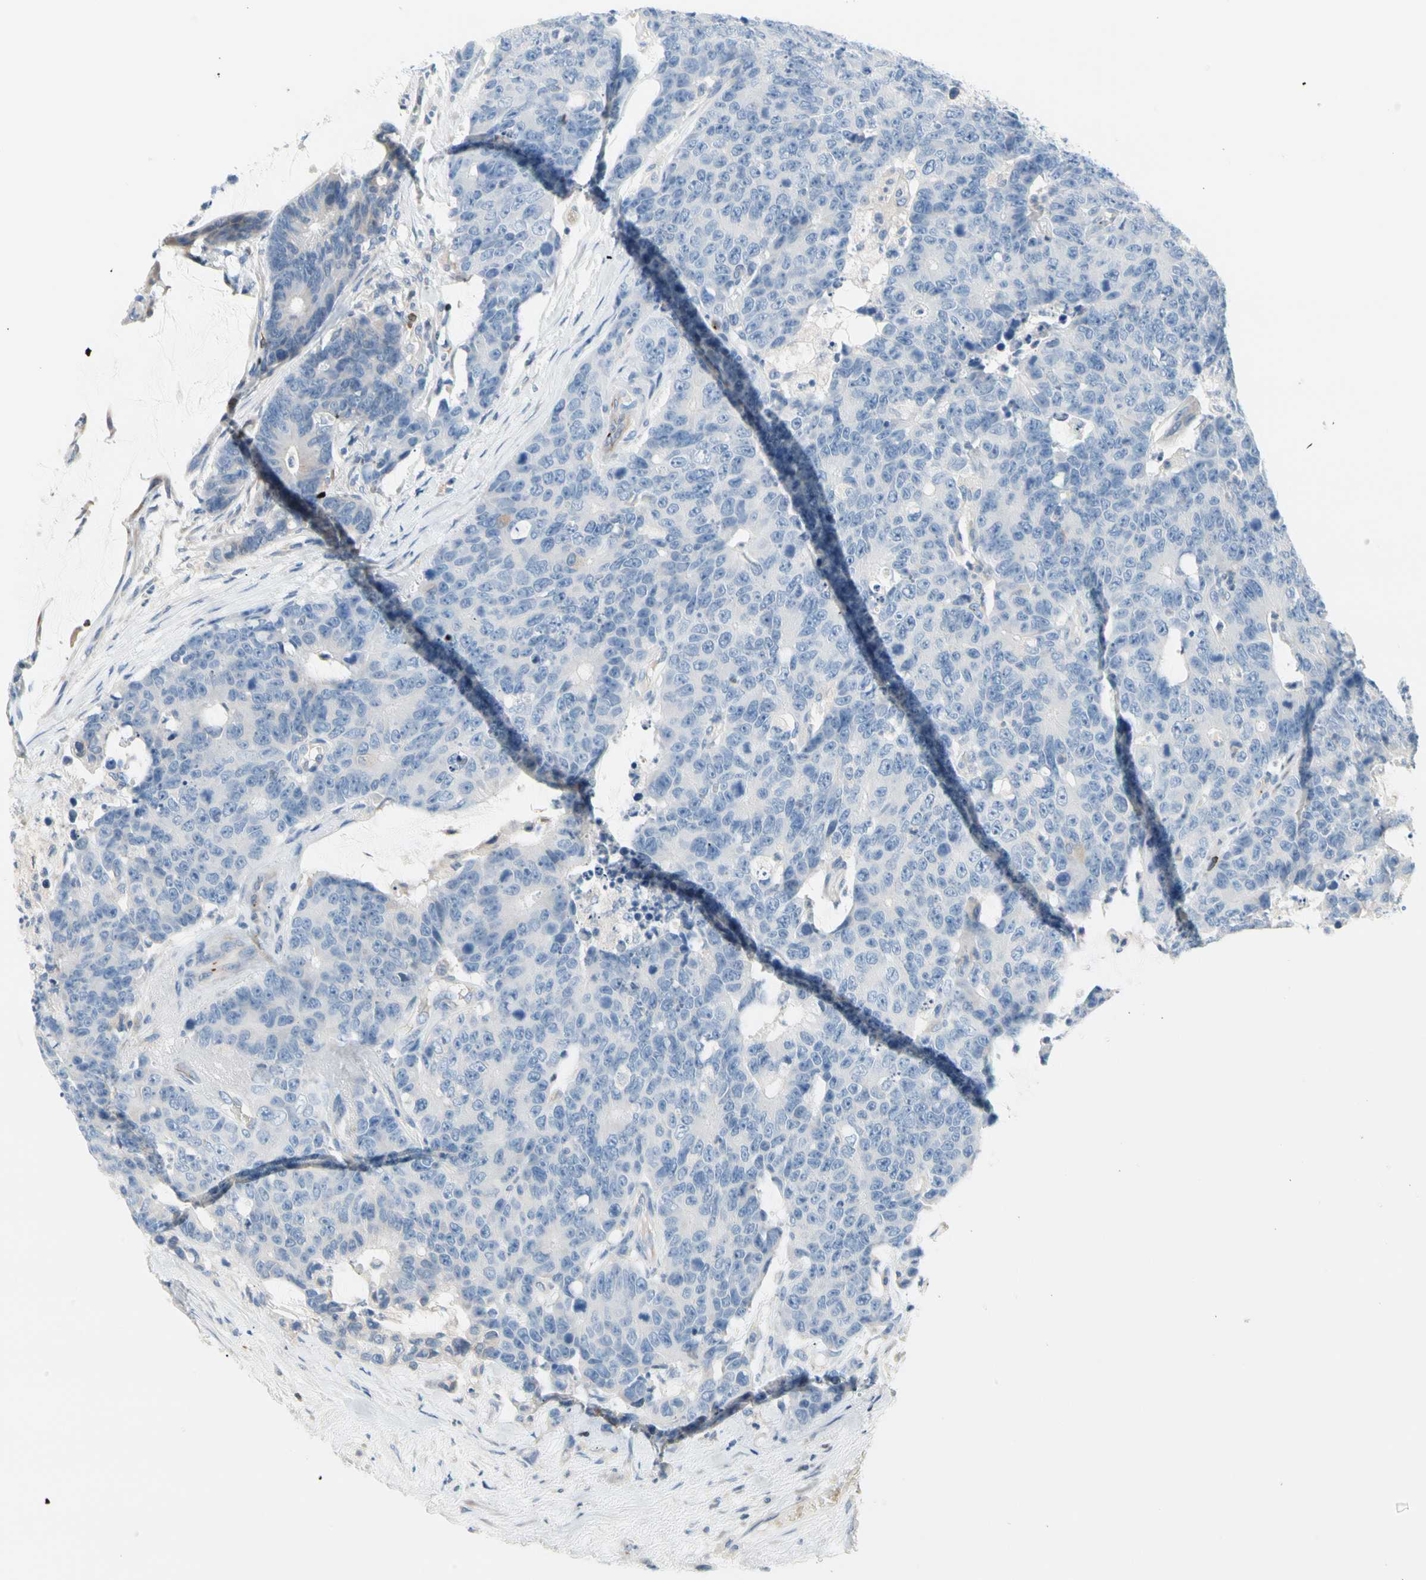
{"staining": {"intensity": "negative", "quantity": "none", "location": "none"}, "tissue": "colorectal cancer", "cell_type": "Tumor cells", "image_type": "cancer", "snomed": [{"axis": "morphology", "description": "Adenocarcinoma, NOS"}, {"axis": "topography", "description": "Colon"}], "caption": "There is no significant expression in tumor cells of colorectal cancer (adenocarcinoma).", "gene": "MAP3K3", "patient": {"sex": "female", "age": 86}}